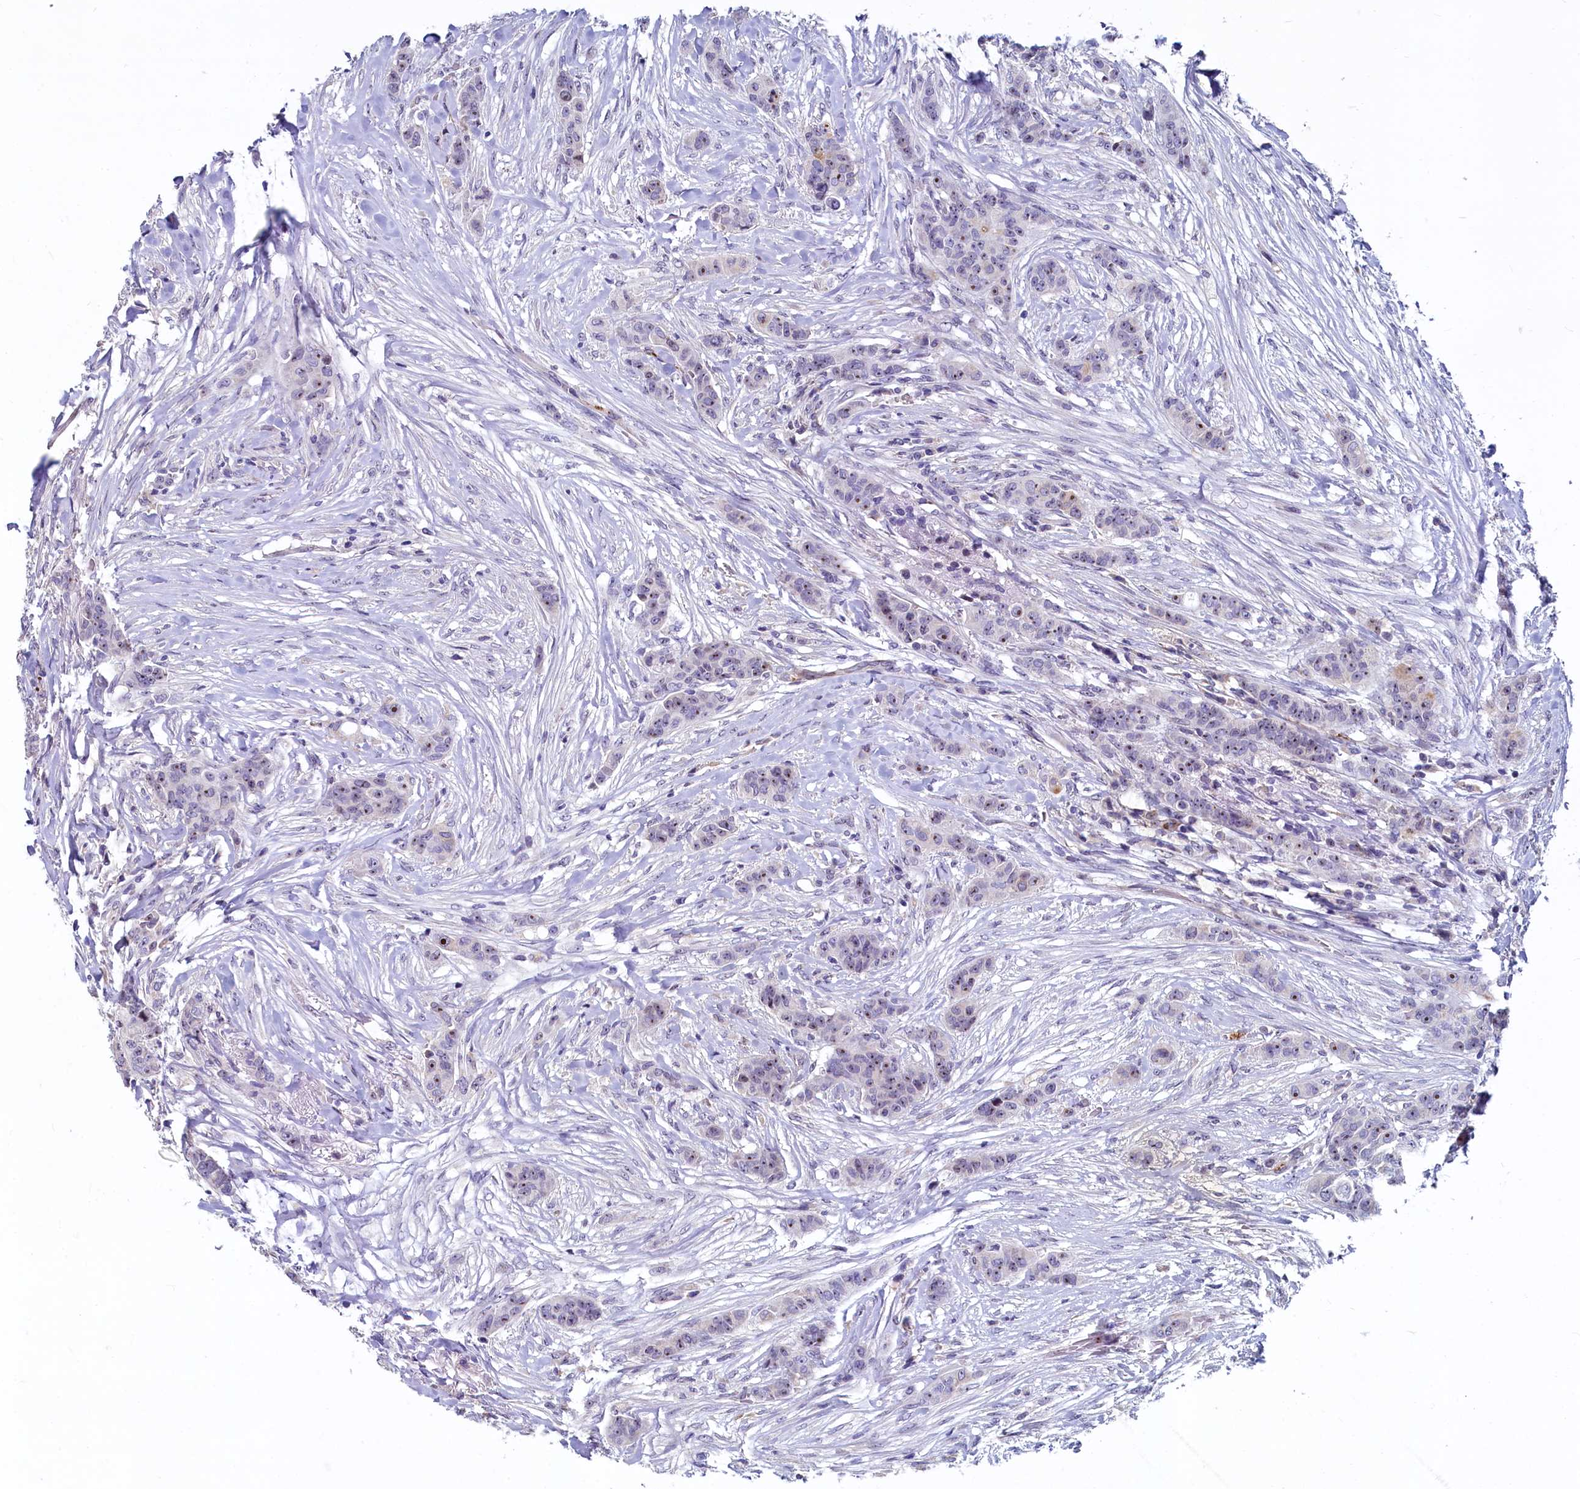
{"staining": {"intensity": "weak", "quantity": "<25%", "location": "nuclear"}, "tissue": "breast cancer", "cell_type": "Tumor cells", "image_type": "cancer", "snomed": [{"axis": "morphology", "description": "Duct carcinoma"}, {"axis": "topography", "description": "Breast"}], "caption": "High magnification brightfield microscopy of intraductal carcinoma (breast) stained with DAB (3,3'-diaminobenzidine) (brown) and counterstained with hematoxylin (blue): tumor cells show no significant staining. (Stains: DAB immunohistochemistry (IHC) with hematoxylin counter stain, Microscopy: brightfield microscopy at high magnification).", "gene": "ASXL3", "patient": {"sex": "female", "age": 40}}